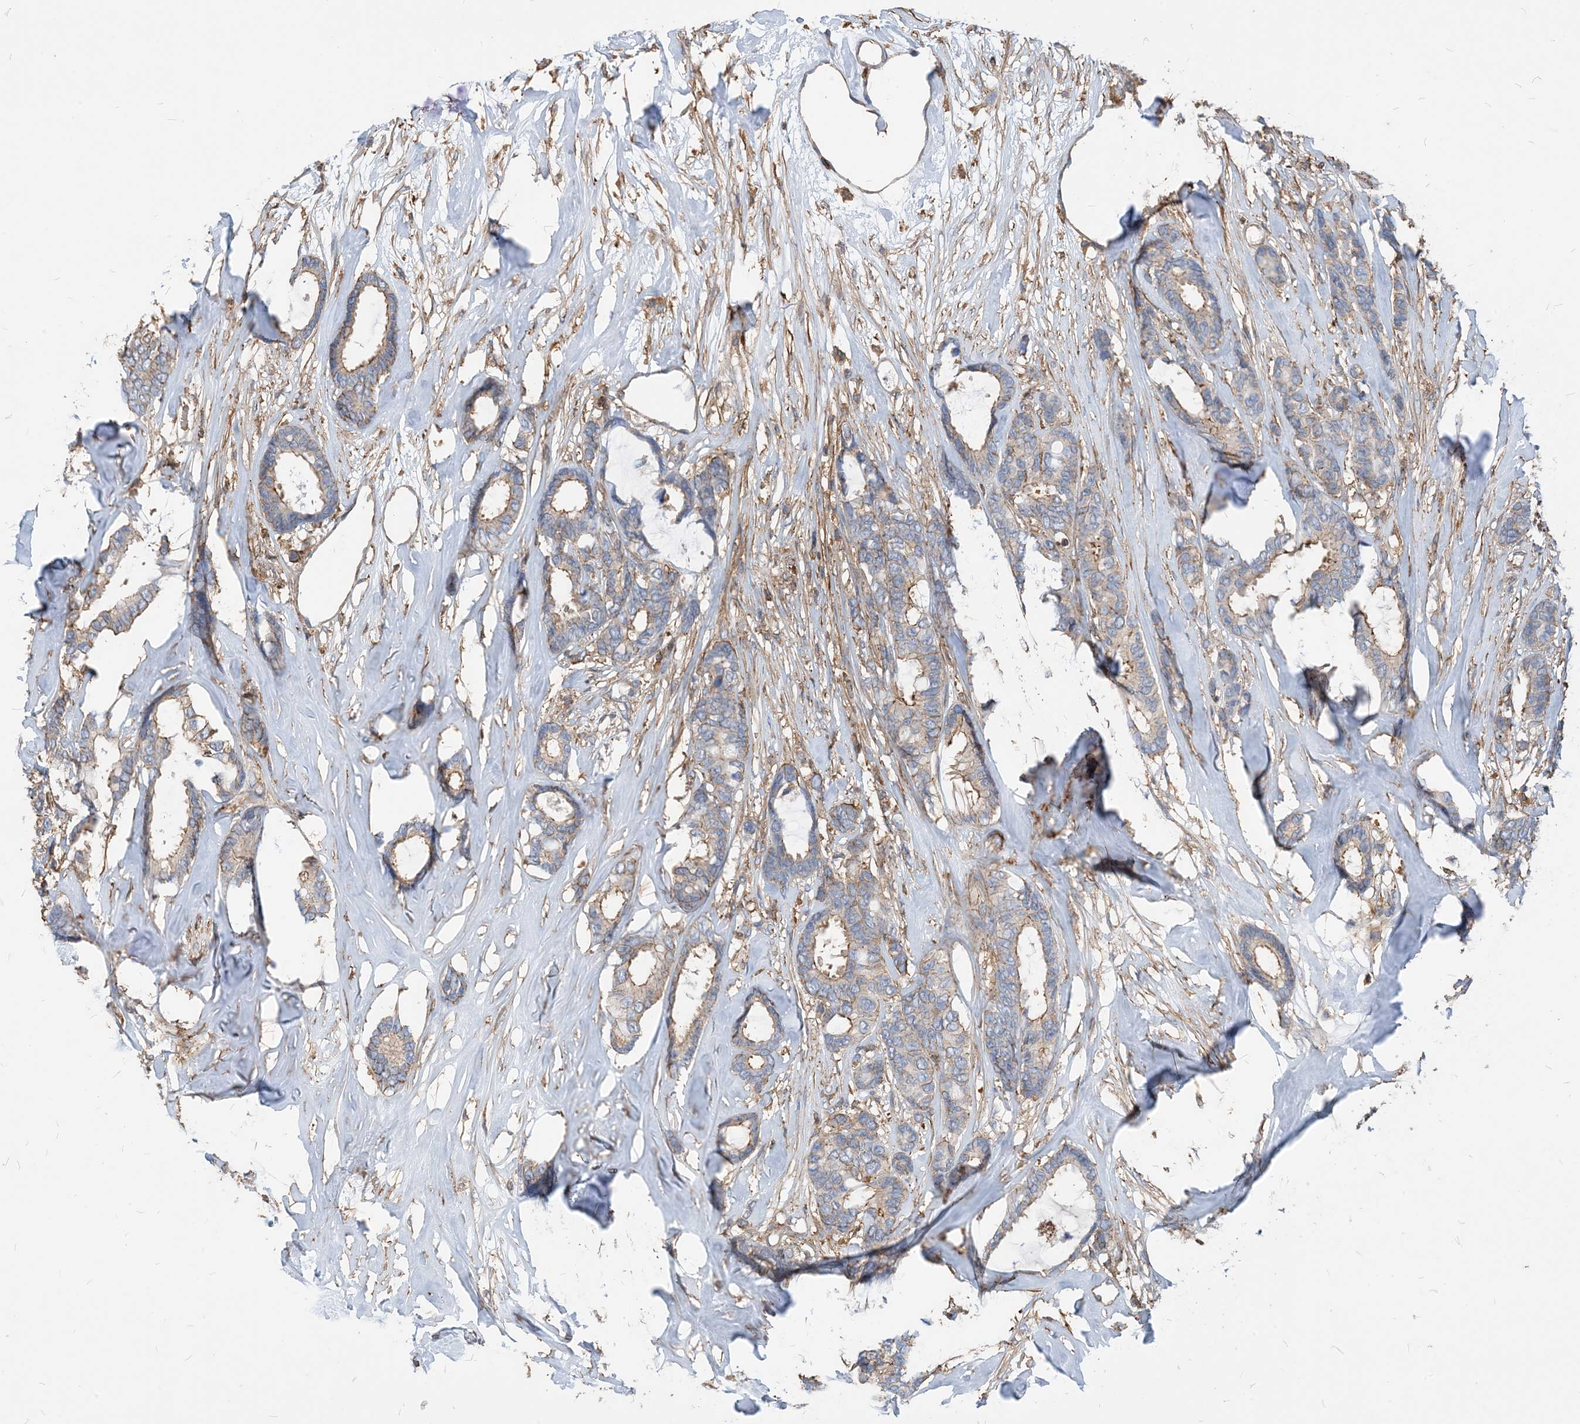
{"staining": {"intensity": "weak", "quantity": "<25%", "location": "cytoplasmic/membranous"}, "tissue": "breast cancer", "cell_type": "Tumor cells", "image_type": "cancer", "snomed": [{"axis": "morphology", "description": "Duct carcinoma"}, {"axis": "topography", "description": "Breast"}], "caption": "Human infiltrating ductal carcinoma (breast) stained for a protein using IHC exhibits no expression in tumor cells.", "gene": "PARVG", "patient": {"sex": "female", "age": 87}}